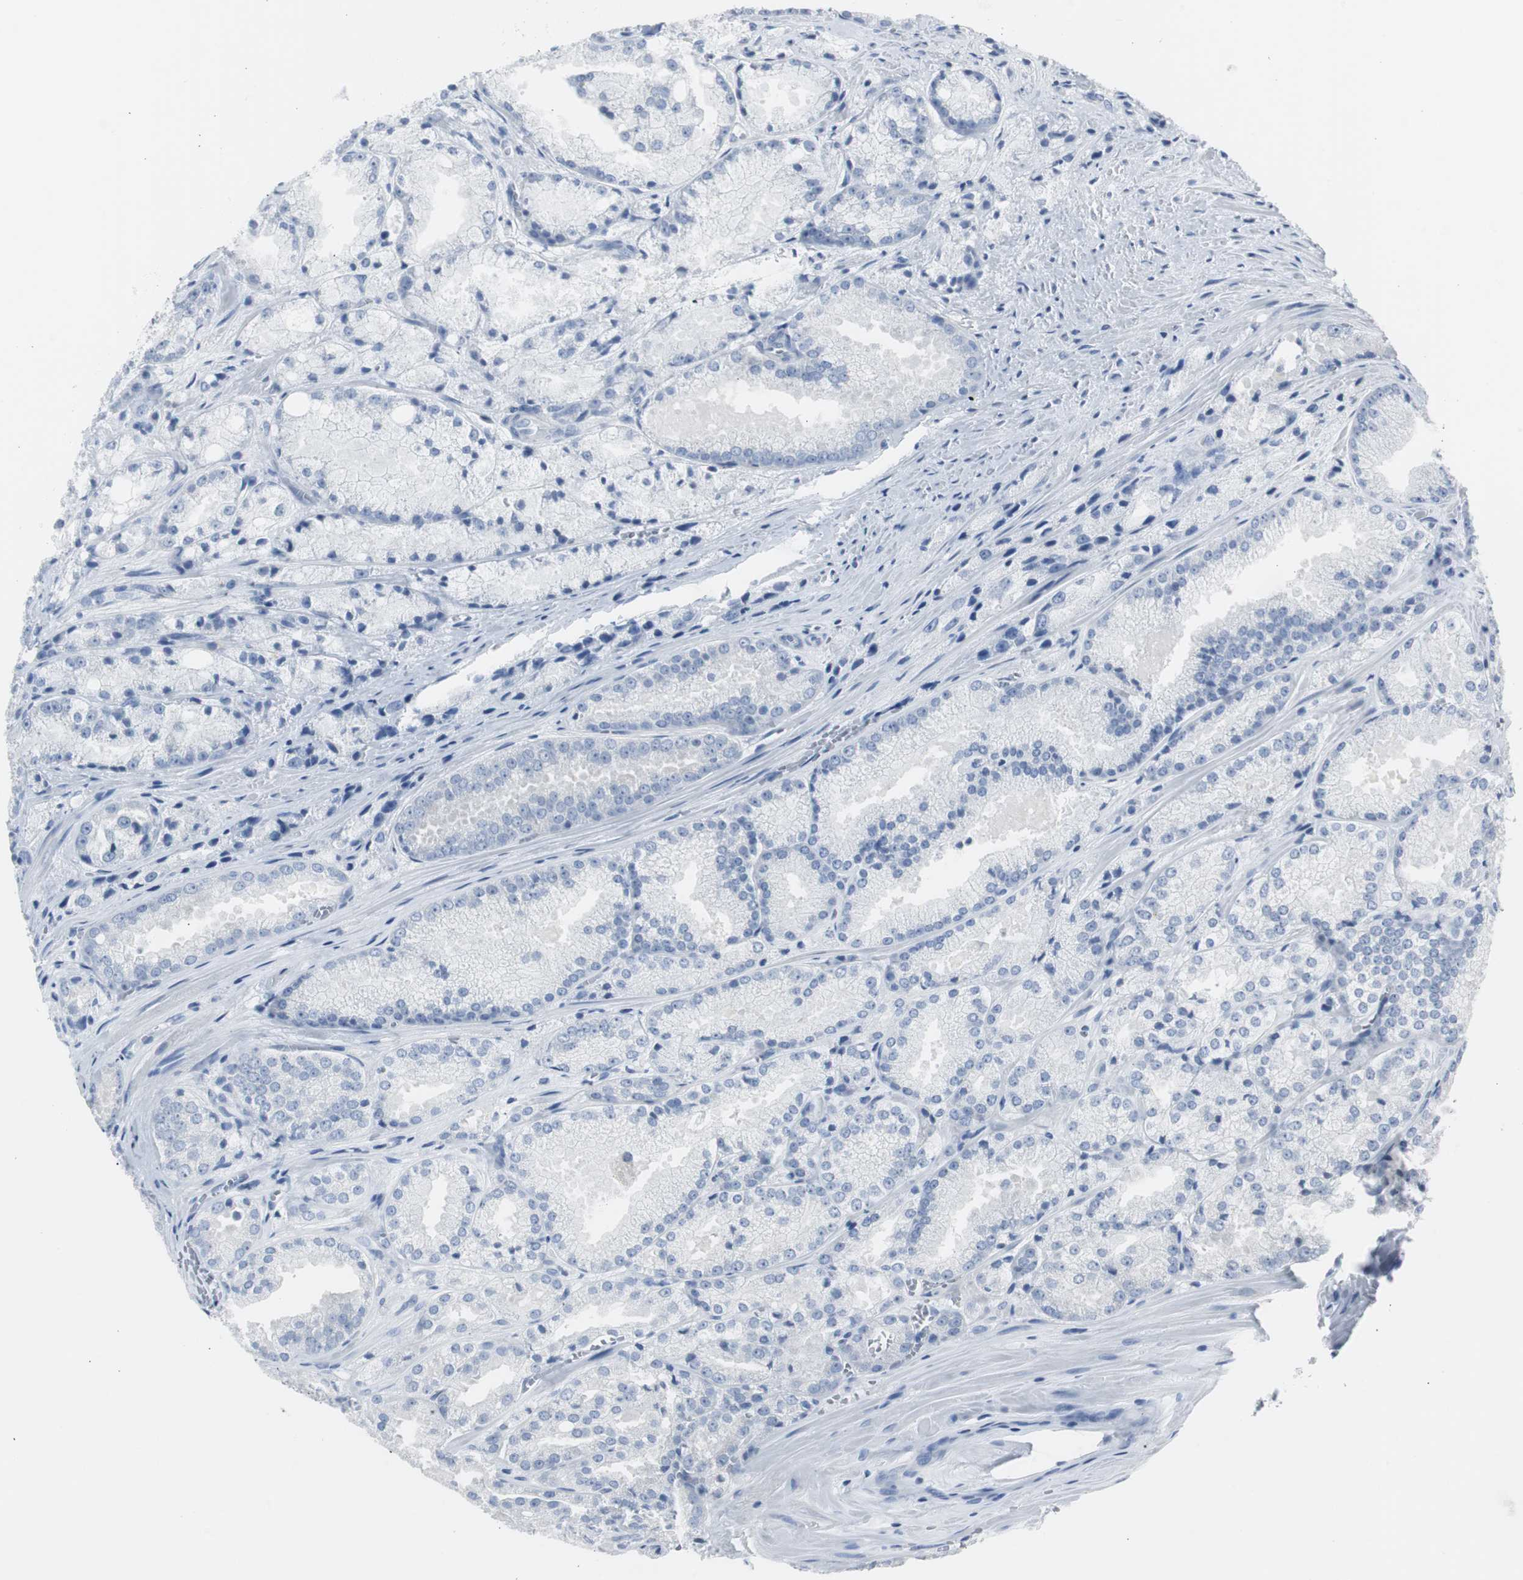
{"staining": {"intensity": "negative", "quantity": "none", "location": "none"}, "tissue": "prostate cancer", "cell_type": "Tumor cells", "image_type": "cancer", "snomed": [{"axis": "morphology", "description": "Adenocarcinoma, Low grade"}, {"axis": "topography", "description": "Prostate"}], "caption": "Tumor cells are negative for brown protein staining in prostate adenocarcinoma (low-grade).", "gene": "S100A7", "patient": {"sex": "male", "age": 64}}